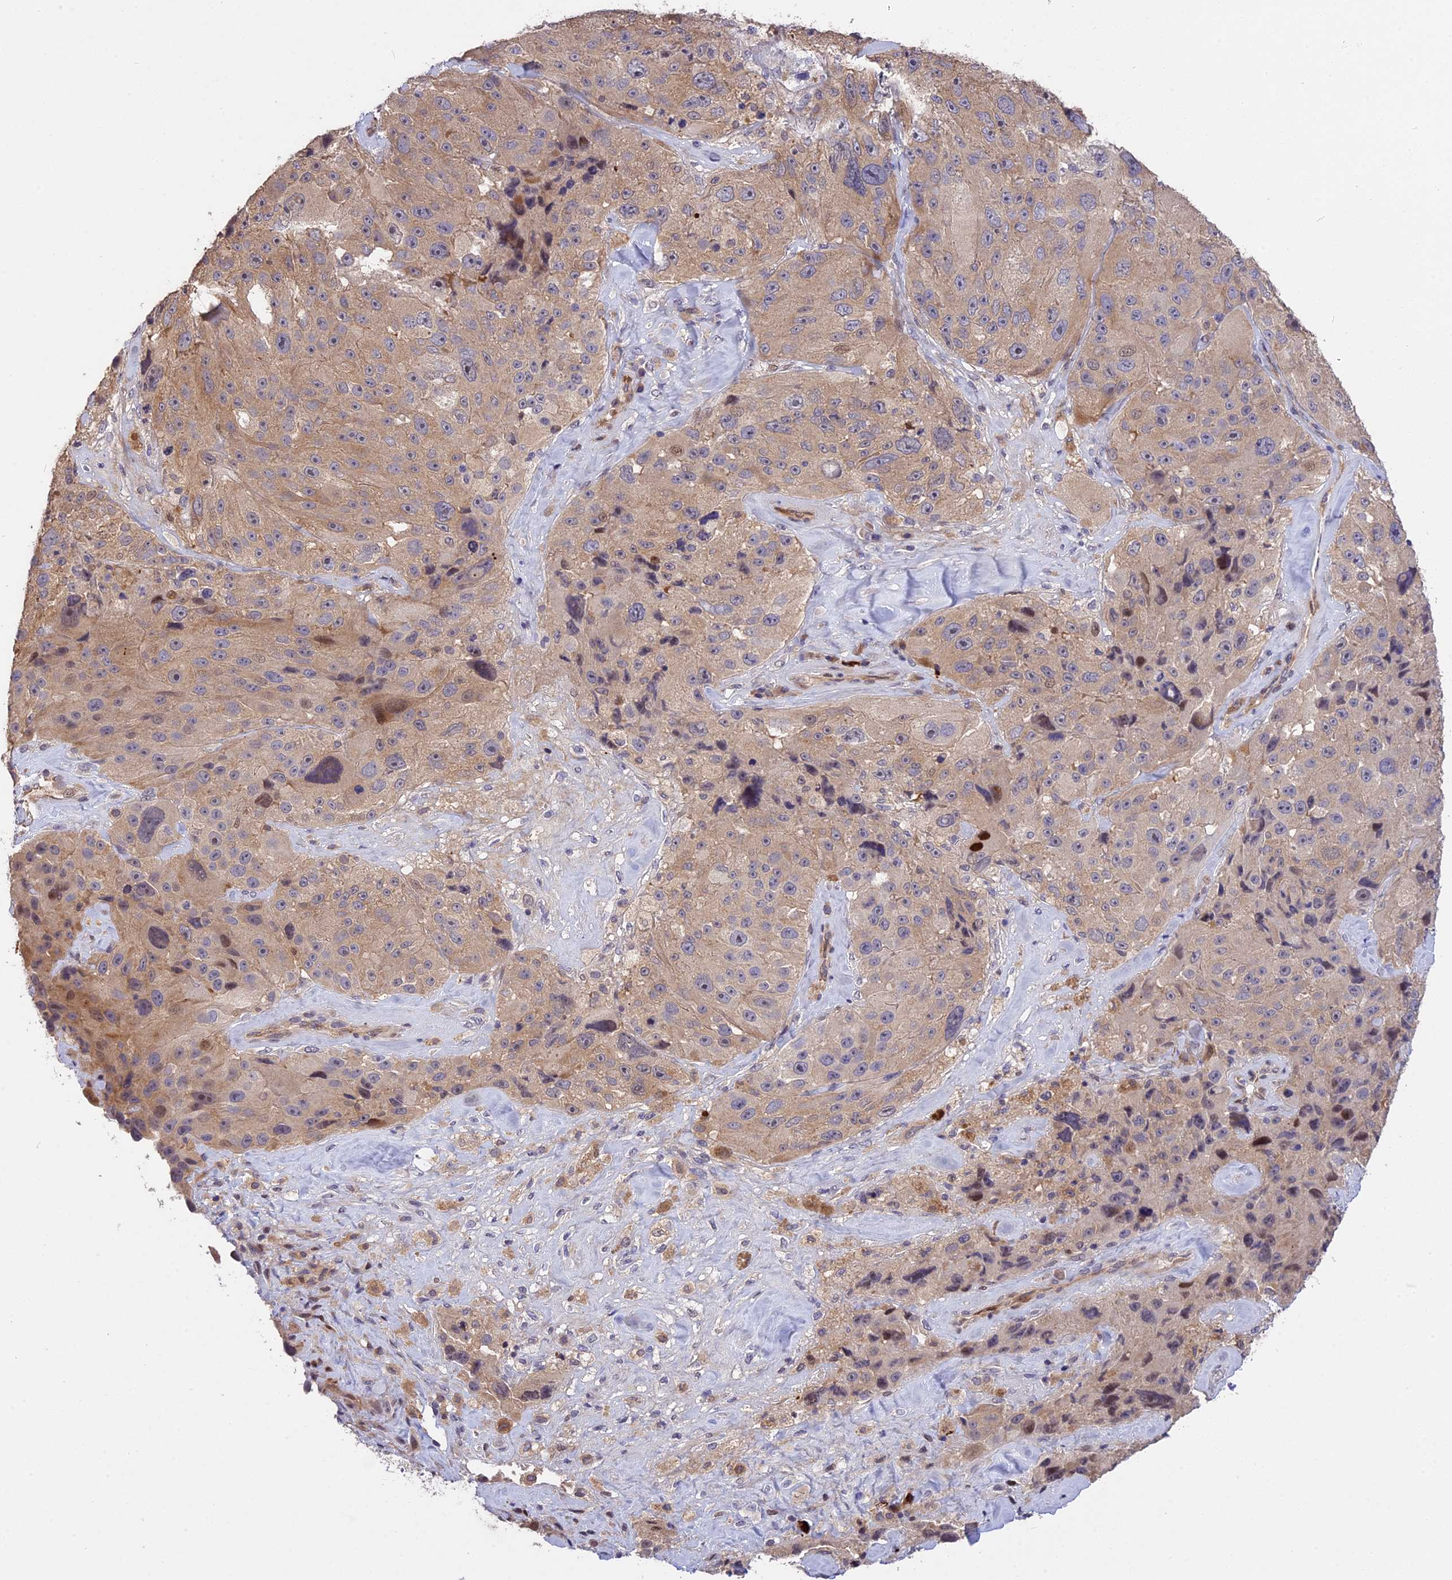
{"staining": {"intensity": "weak", "quantity": ">75%", "location": "cytoplasmic/membranous"}, "tissue": "melanoma", "cell_type": "Tumor cells", "image_type": "cancer", "snomed": [{"axis": "morphology", "description": "Malignant melanoma, Metastatic site"}, {"axis": "topography", "description": "Lymph node"}], "caption": "This is an image of immunohistochemistry staining of melanoma, which shows weak expression in the cytoplasmic/membranous of tumor cells.", "gene": "MFSD2A", "patient": {"sex": "male", "age": 62}}